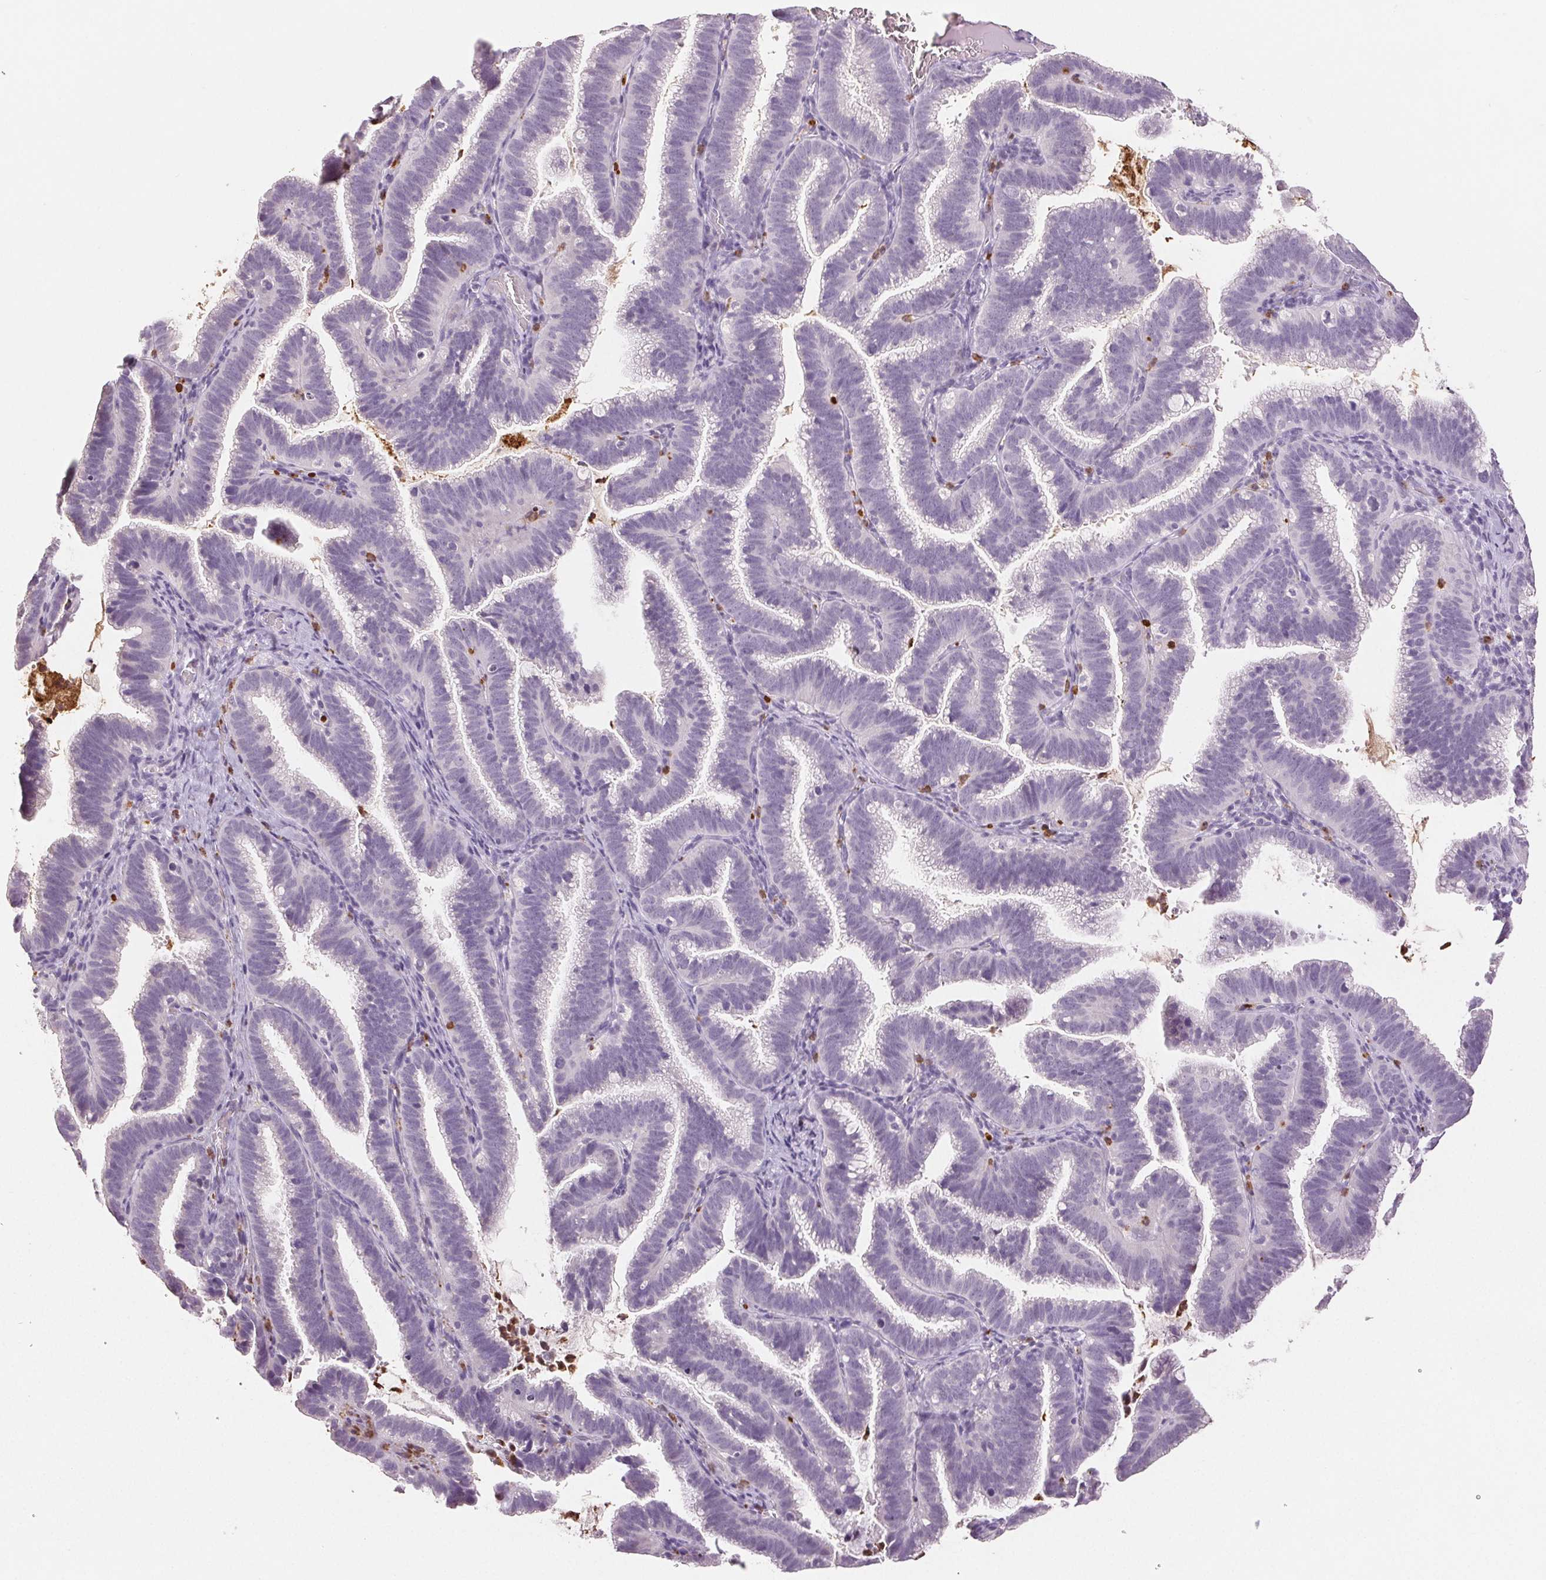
{"staining": {"intensity": "negative", "quantity": "none", "location": "none"}, "tissue": "cervical cancer", "cell_type": "Tumor cells", "image_type": "cancer", "snomed": [{"axis": "morphology", "description": "Adenocarcinoma, NOS"}, {"axis": "topography", "description": "Cervix"}], "caption": "The micrograph displays no significant staining in tumor cells of cervical cancer.", "gene": "LTF", "patient": {"sex": "female", "age": 61}}